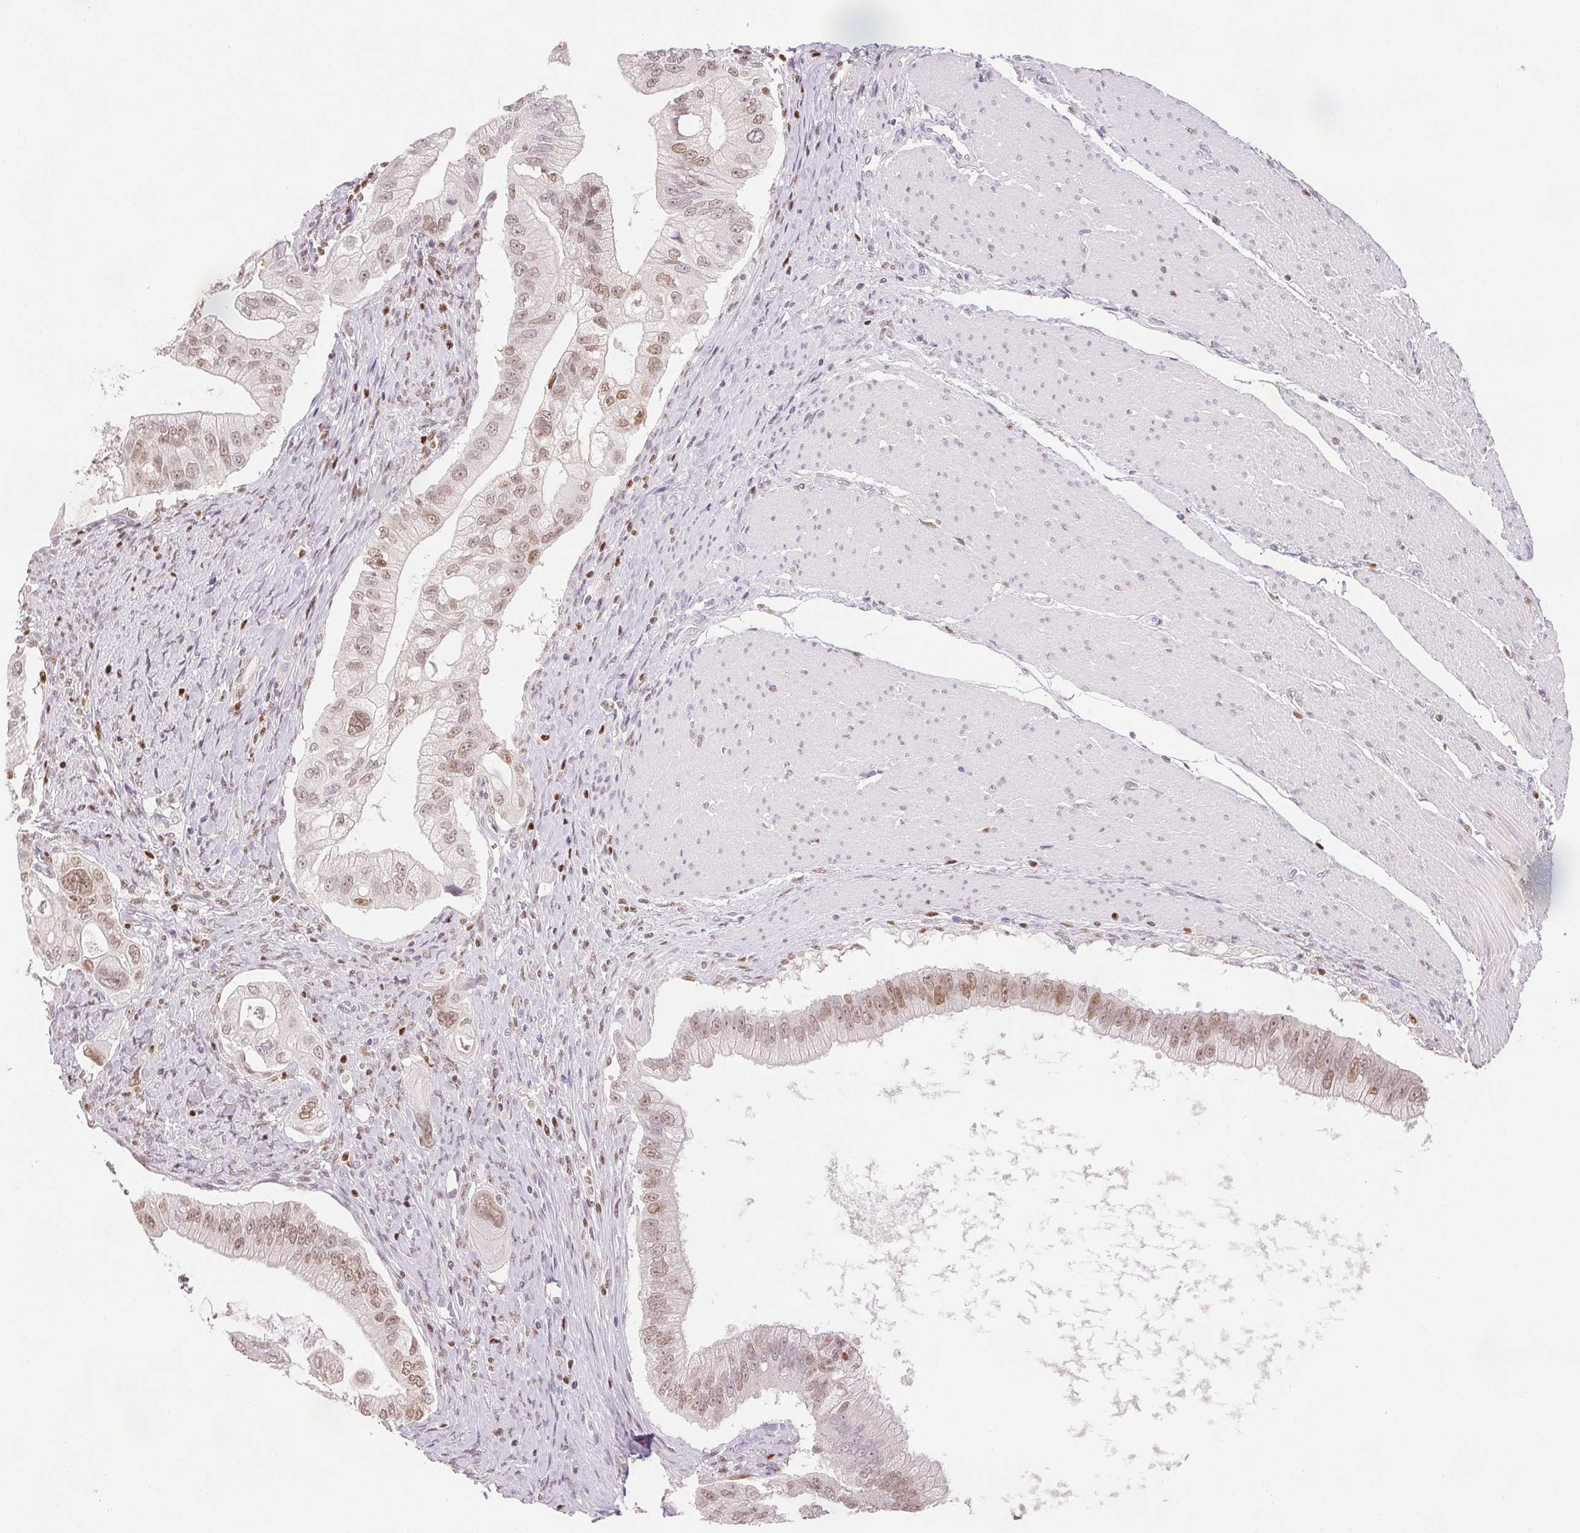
{"staining": {"intensity": "moderate", "quantity": "25%-75%", "location": "nuclear"}, "tissue": "pancreatic cancer", "cell_type": "Tumor cells", "image_type": "cancer", "snomed": [{"axis": "morphology", "description": "Adenocarcinoma, NOS"}, {"axis": "topography", "description": "Pancreas"}], "caption": "This is an image of IHC staining of adenocarcinoma (pancreatic), which shows moderate expression in the nuclear of tumor cells.", "gene": "RUNX2", "patient": {"sex": "male", "age": 70}}